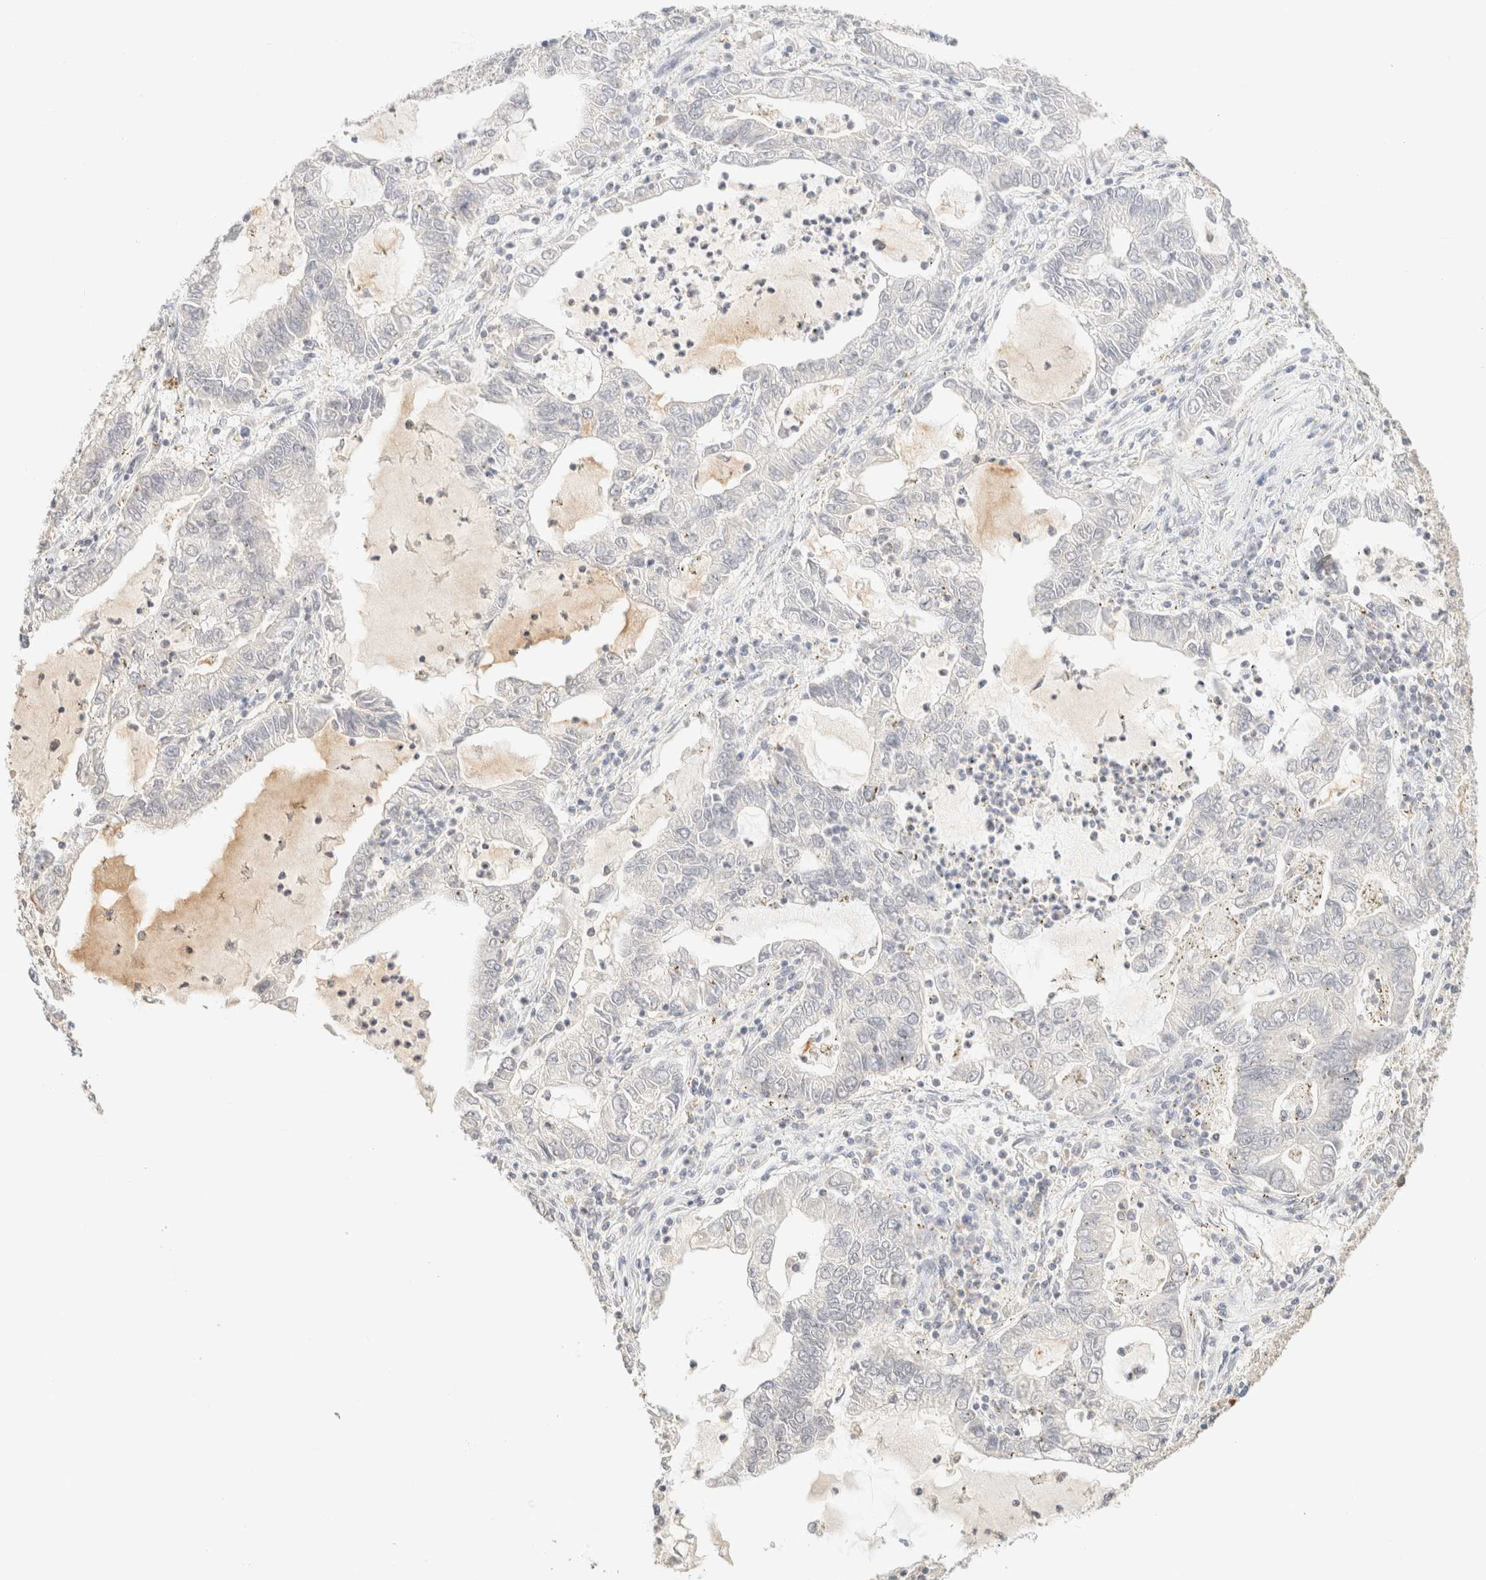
{"staining": {"intensity": "negative", "quantity": "none", "location": "none"}, "tissue": "lung cancer", "cell_type": "Tumor cells", "image_type": "cancer", "snomed": [{"axis": "morphology", "description": "Adenocarcinoma, NOS"}, {"axis": "topography", "description": "Lung"}], "caption": "An immunohistochemistry photomicrograph of lung cancer is shown. There is no staining in tumor cells of lung cancer.", "gene": "TIMD4", "patient": {"sex": "female", "age": 51}}